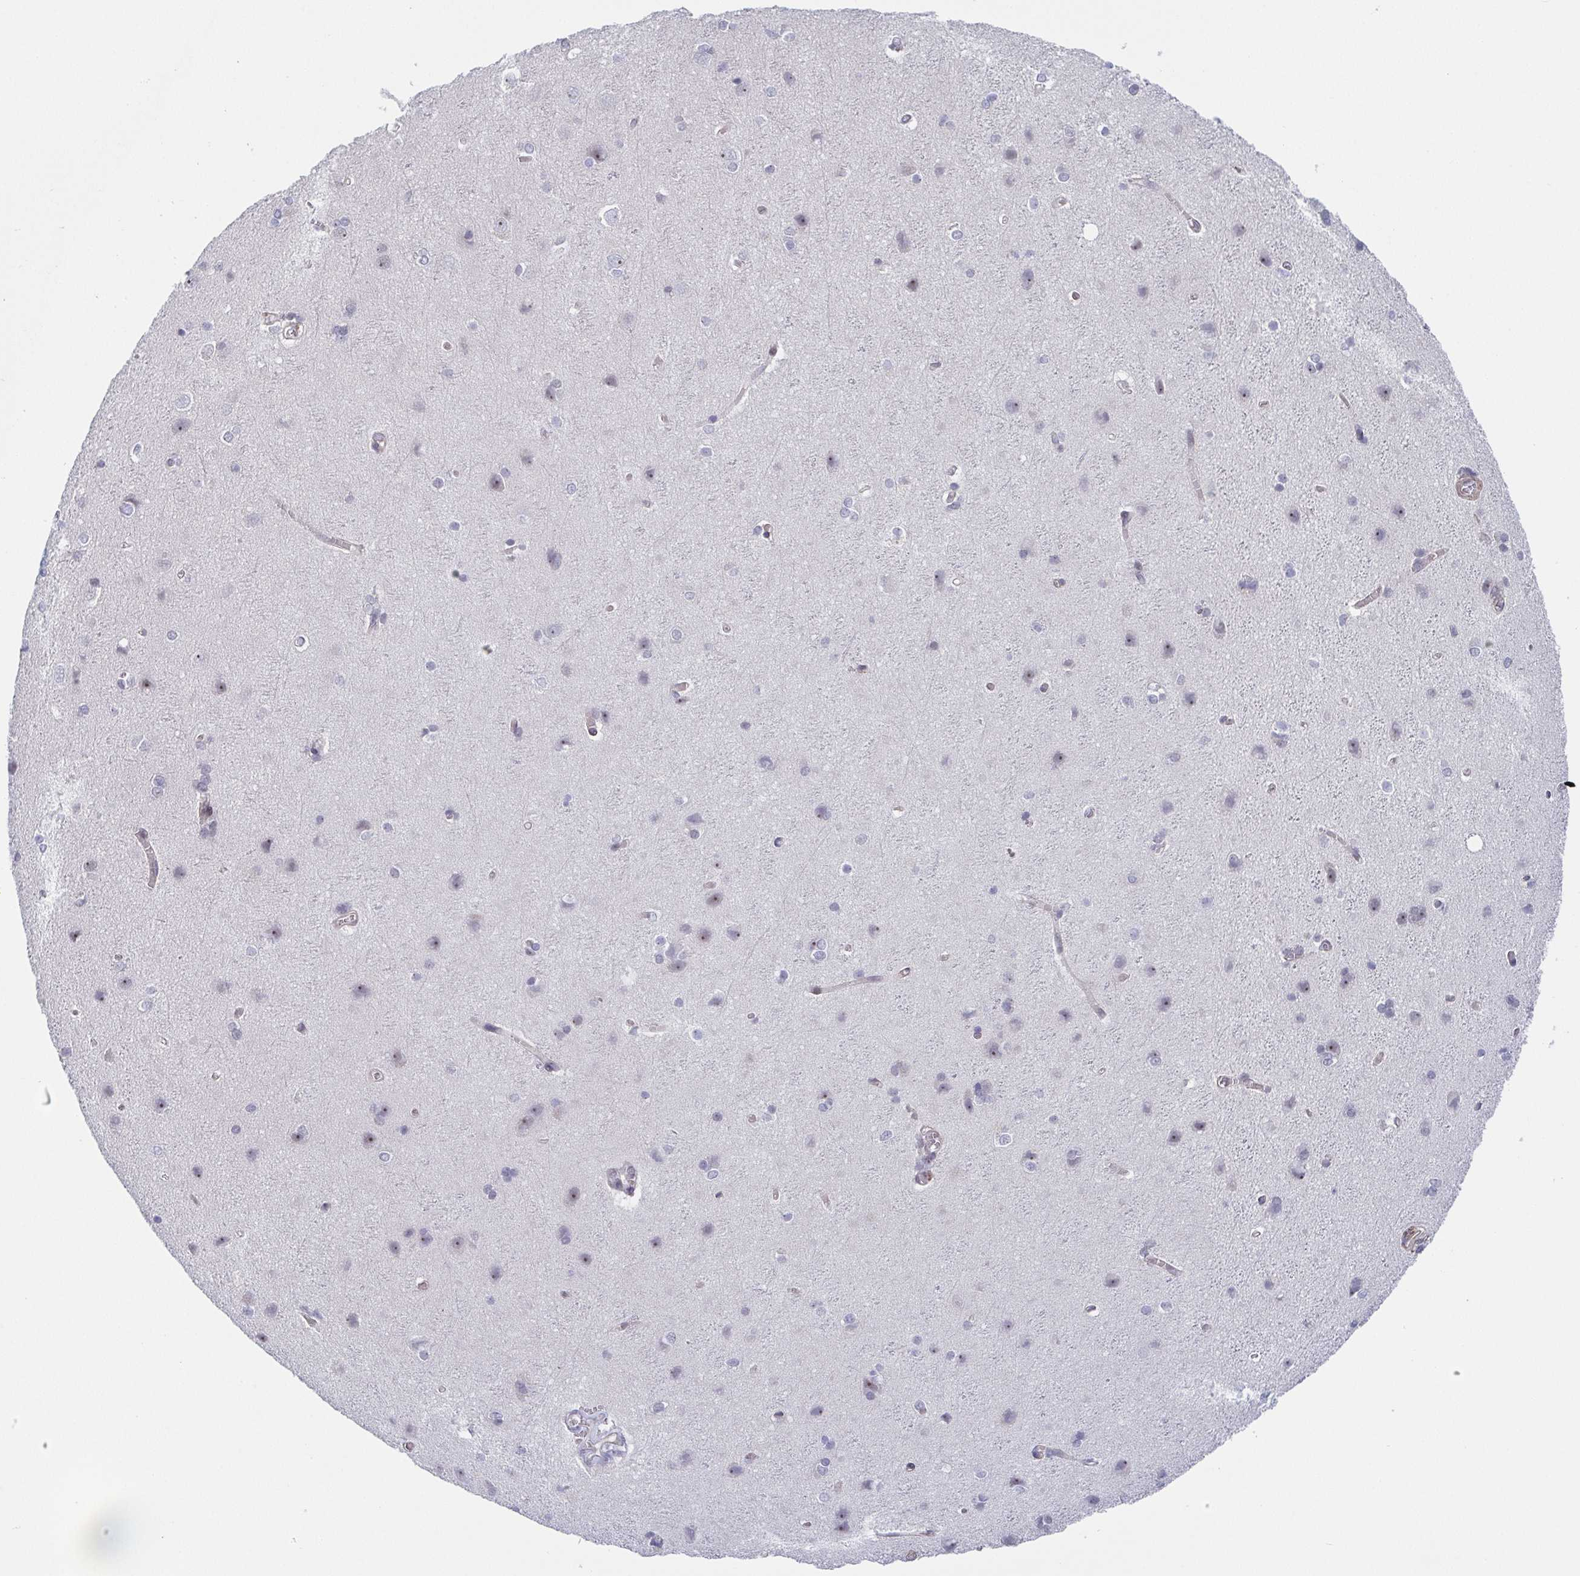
{"staining": {"intensity": "negative", "quantity": "none", "location": "none"}, "tissue": "cerebral cortex", "cell_type": "Endothelial cells", "image_type": "normal", "snomed": [{"axis": "morphology", "description": "Normal tissue, NOS"}, {"axis": "topography", "description": "Cerebral cortex"}], "caption": "This is a photomicrograph of immunohistochemistry staining of normal cerebral cortex, which shows no expression in endothelial cells.", "gene": "EXOSC7", "patient": {"sex": "male", "age": 37}}